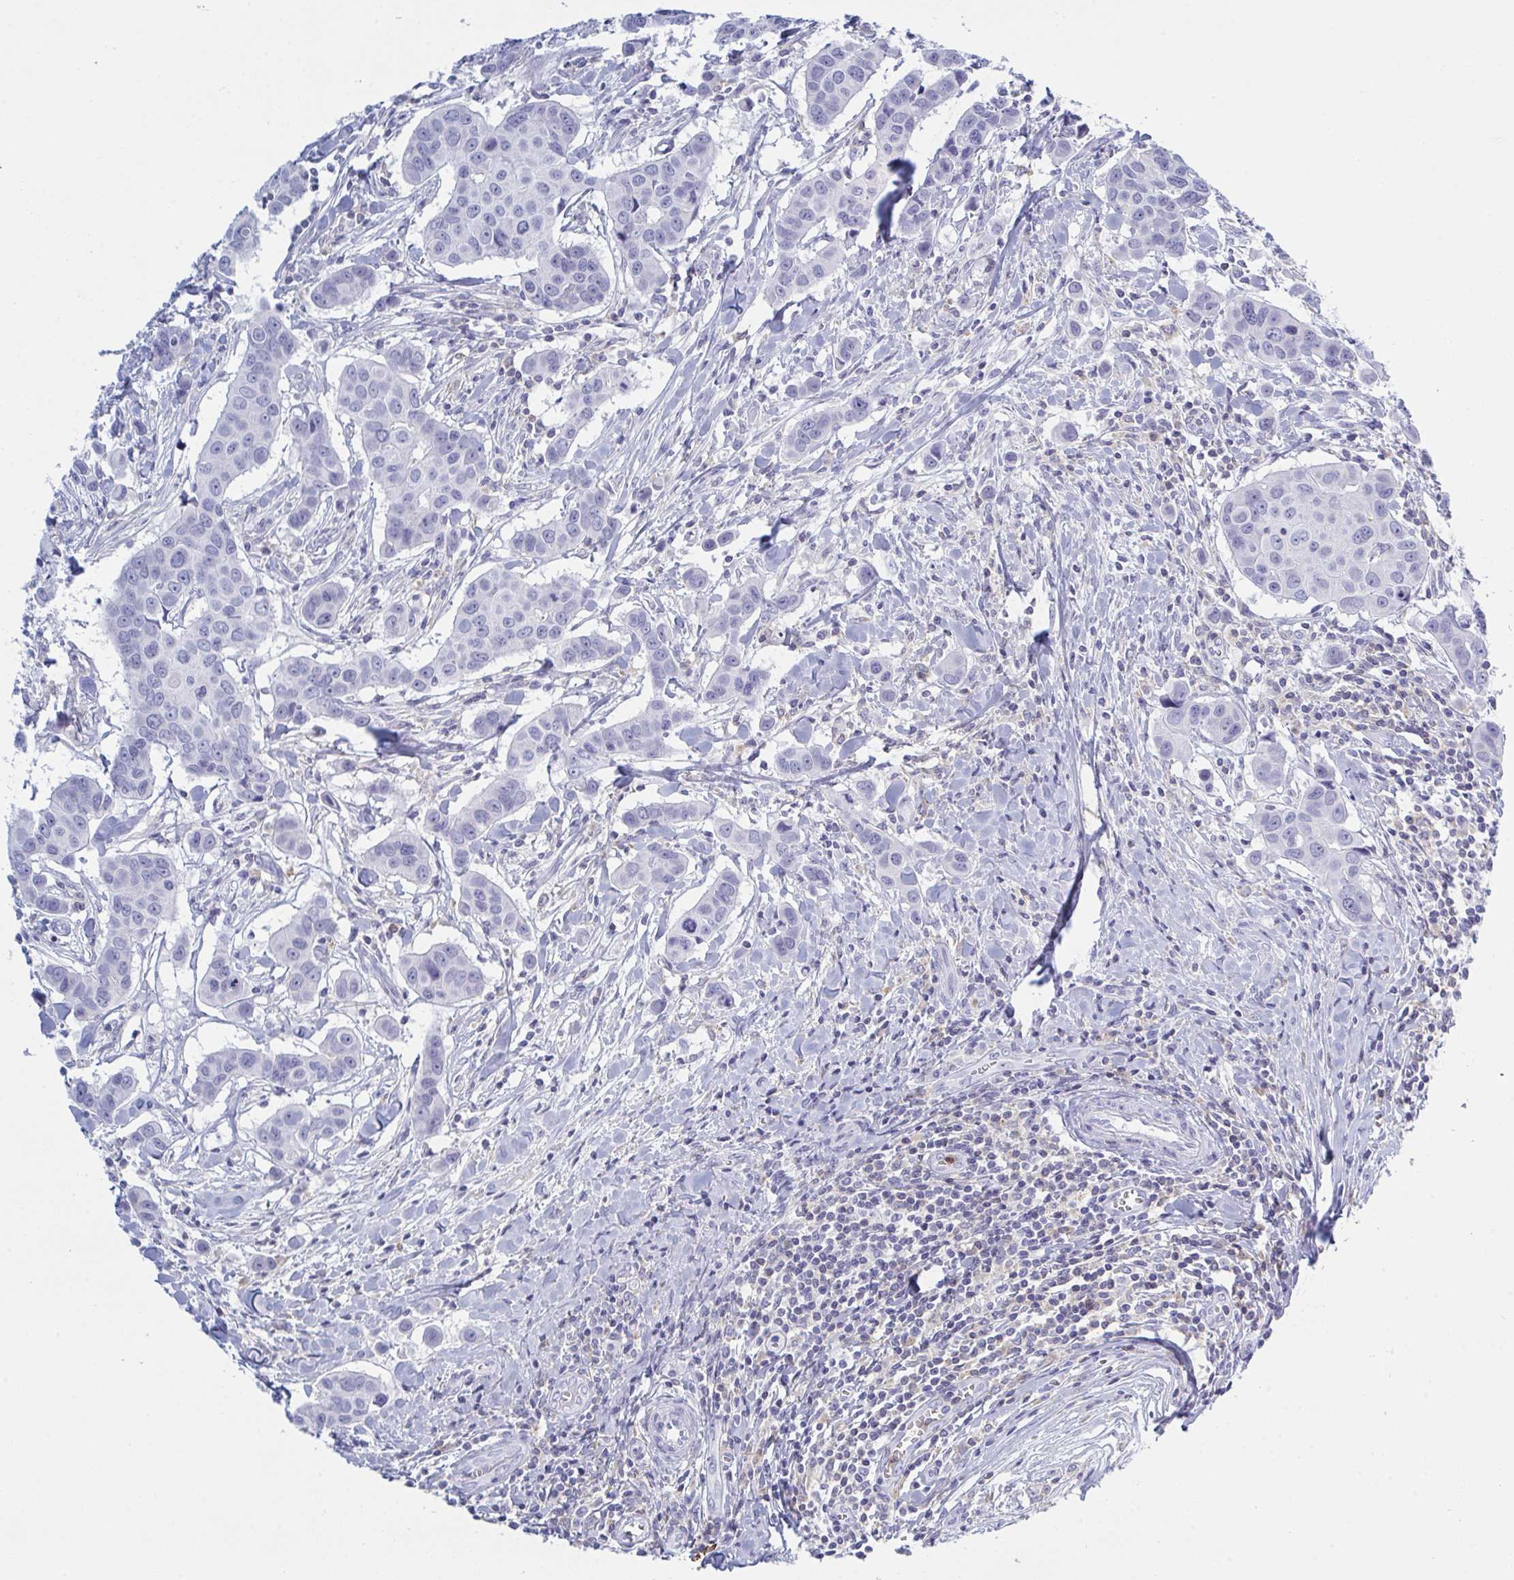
{"staining": {"intensity": "negative", "quantity": "none", "location": "none"}, "tissue": "breast cancer", "cell_type": "Tumor cells", "image_type": "cancer", "snomed": [{"axis": "morphology", "description": "Duct carcinoma"}, {"axis": "topography", "description": "Breast"}], "caption": "Tumor cells show no significant staining in breast cancer (invasive ductal carcinoma).", "gene": "MYO1F", "patient": {"sex": "female", "age": 24}}